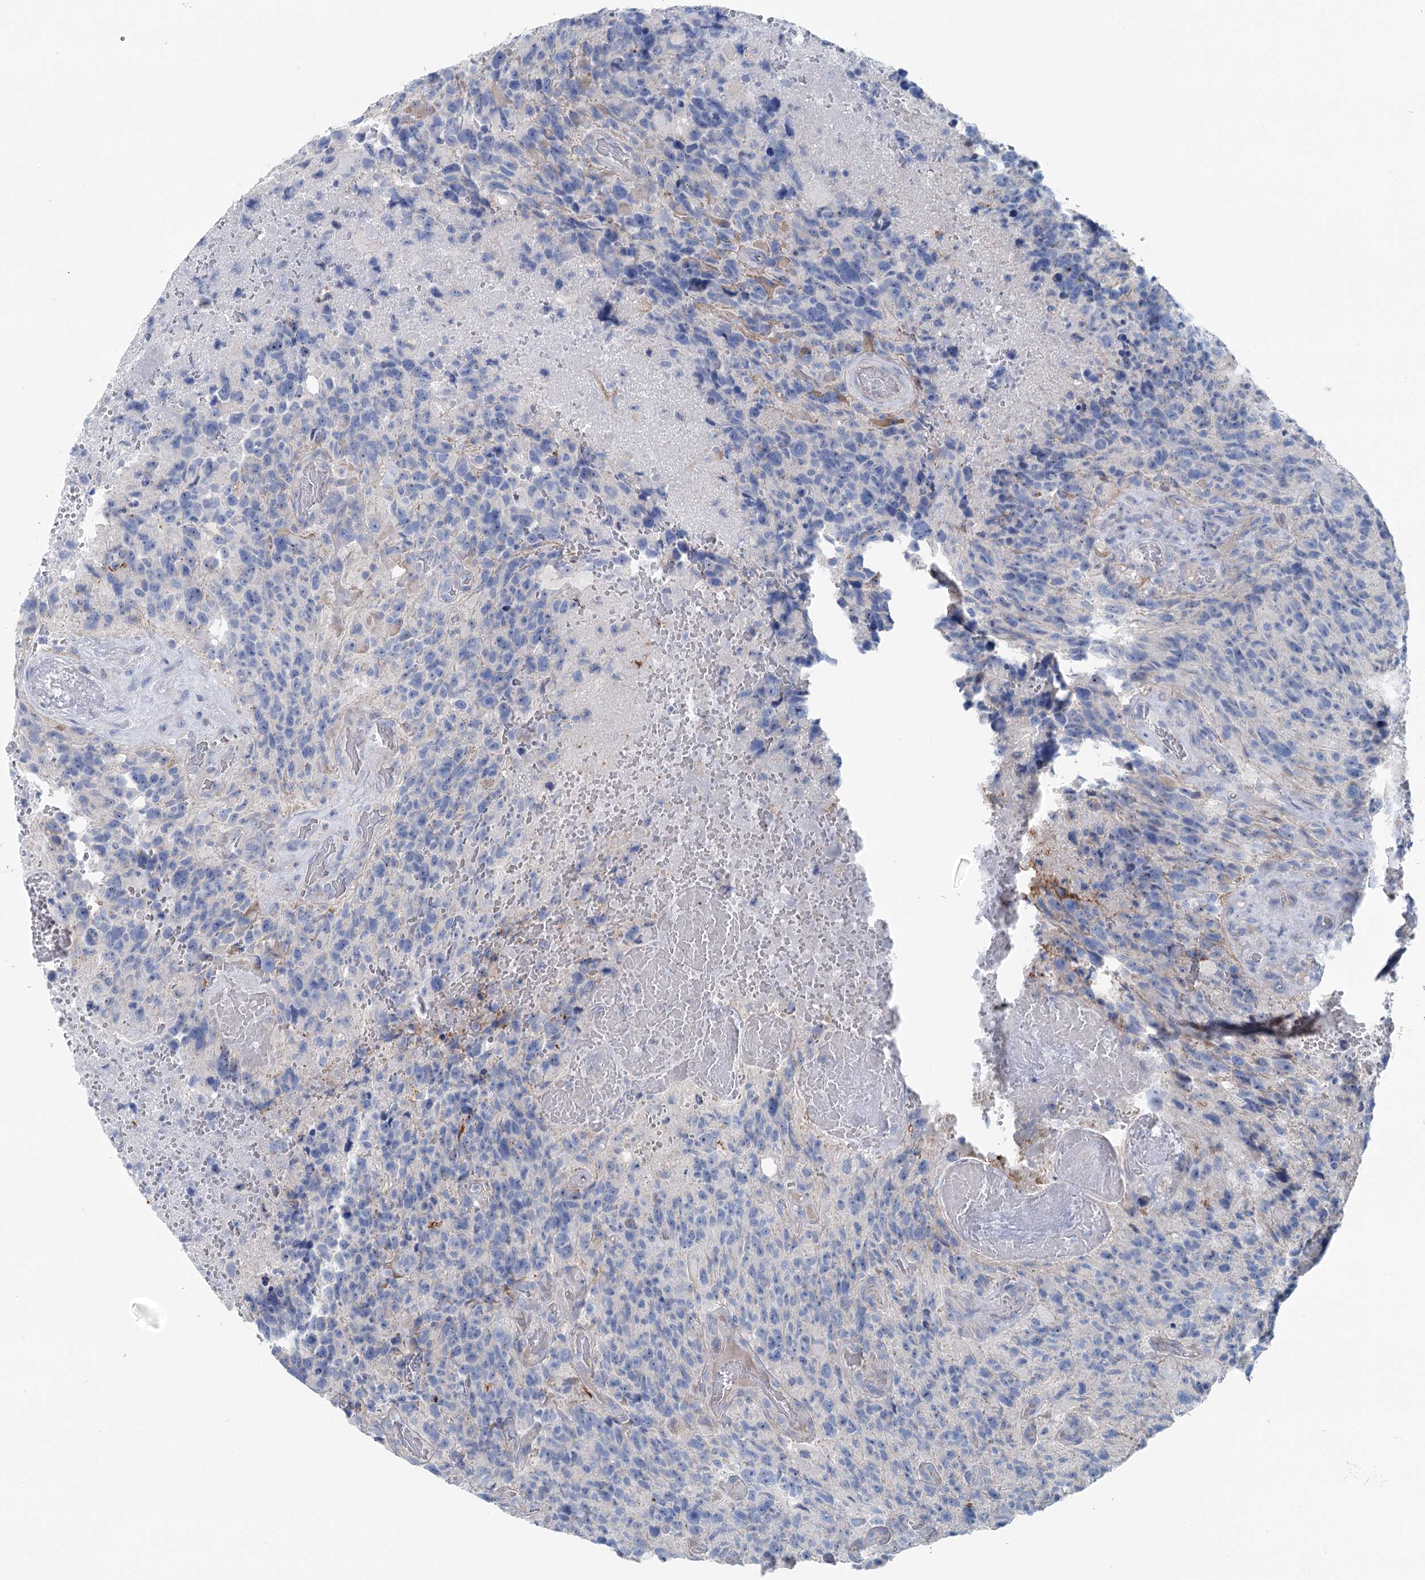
{"staining": {"intensity": "negative", "quantity": "none", "location": "none"}, "tissue": "glioma", "cell_type": "Tumor cells", "image_type": "cancer", "snomed": [{"axis": "morphology", "description": "Glioma, malignant, High grade"}, {"axis": "topography", "description": "Brain"}], "caption": "A histopathology image of human glioma is negative for staining in tumor cells.", "gene": "MARK2", "patient": {"sex": "male", "age": 69}}